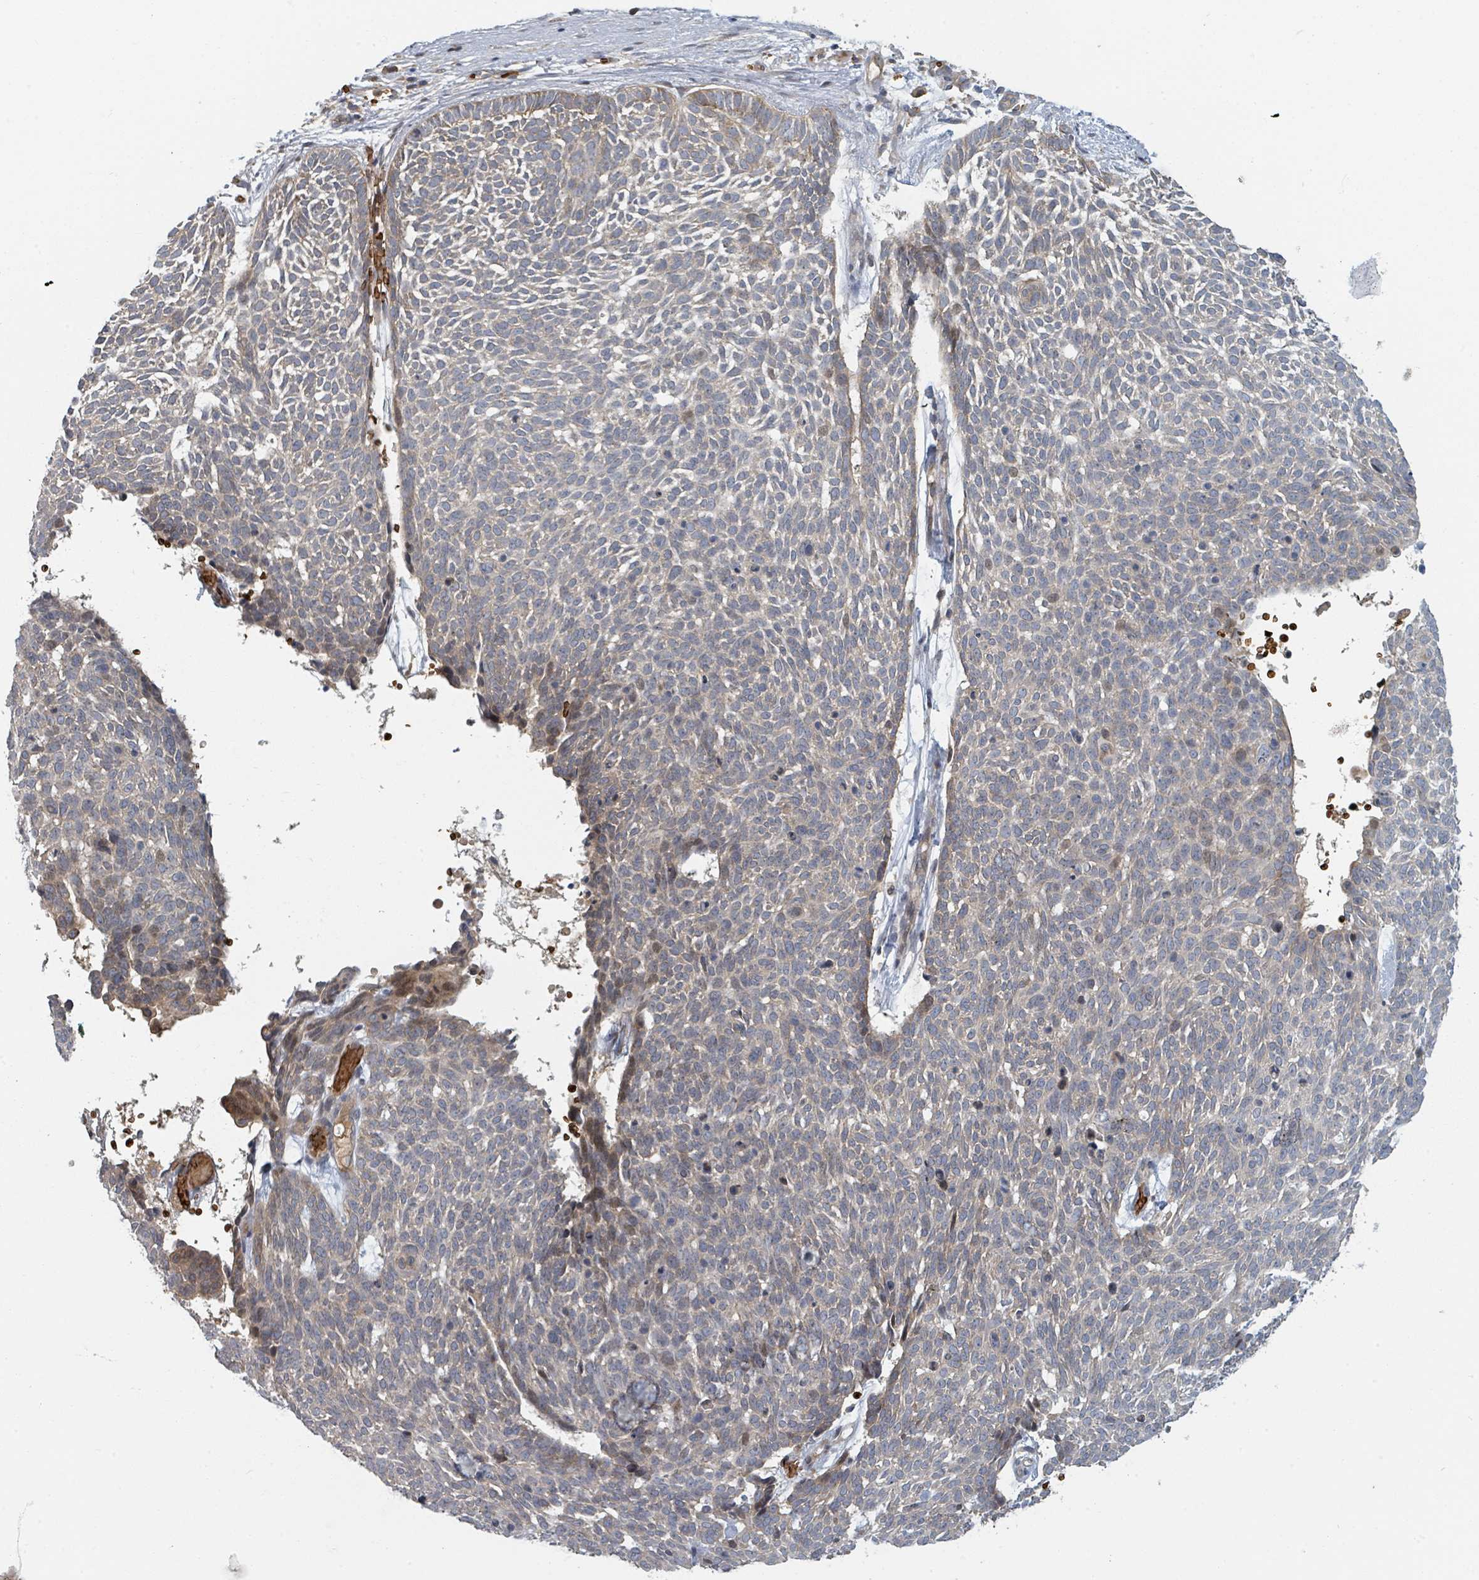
{"staining": {"intensity": "weak", "quantity": "<25%", "location": "cytoplasmic/membranous"}, "tissue": "skin cancer", "cell_type": "Tumor cells", "image_type": "cancer", "snomed": [{"axis": "morphology", "description": "Basal cell carcinoma"}, {"axis": "topography", "description": "Skin"}], "caption": "Human basal cell carcinoma (skin) stained for a protein using immunohistochemistry shows no expression in tumor cells.", "gene": "TRPC4AP", "patient": {"sex": "male", "age": 61}}